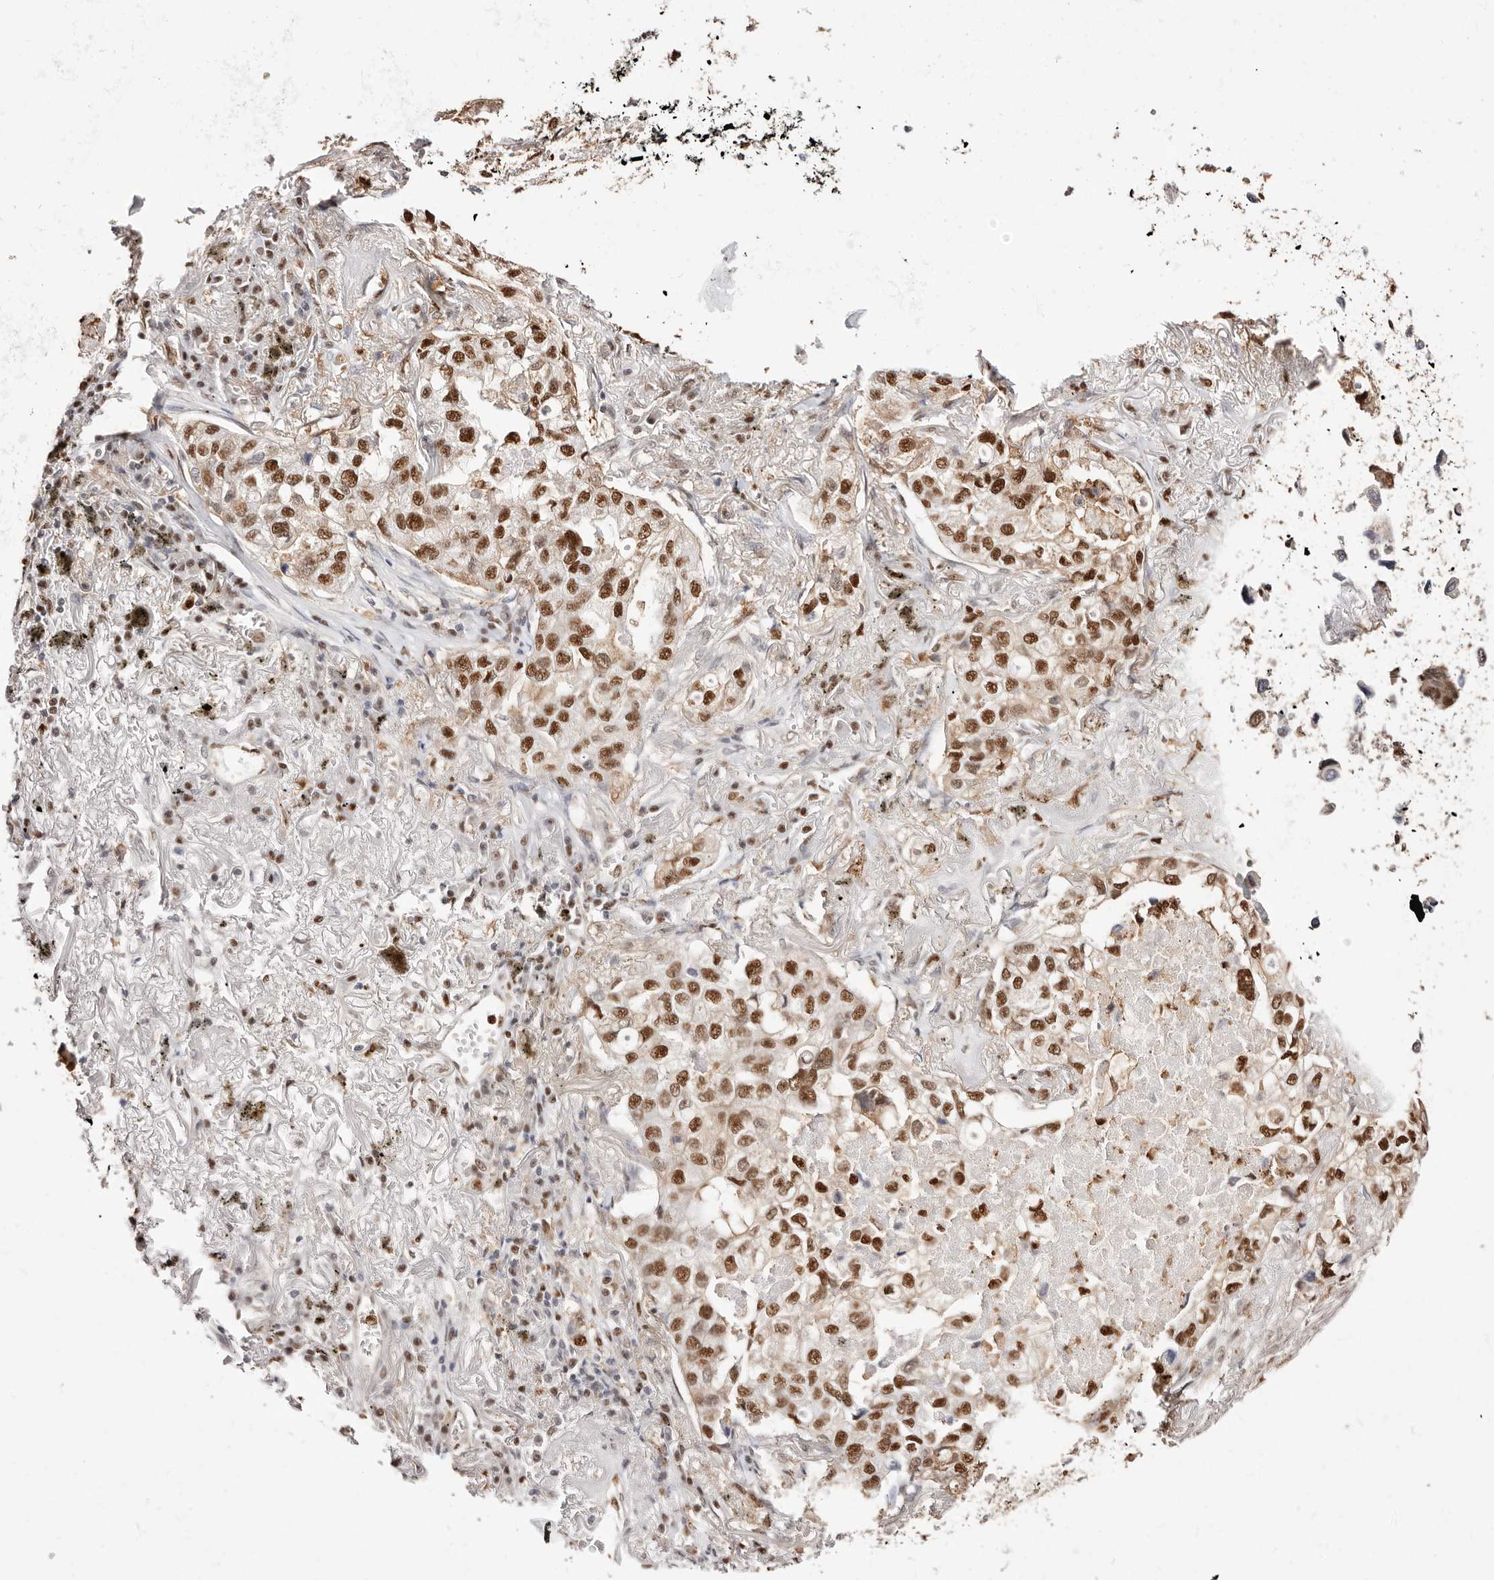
{"staining": {"intensity": "moderate", "quantity": ">75%", "location": "nuclear"}, "tissue": "lung cancer", "cell_type": "Tumor cells", "image_type": "cancer", "snomed": [{"axis": "morphology", "description": "Adenocarcinoma, NOS"}, {"axis": "topography", "description": "Lung"}], "caption": "Tumor cells show medium levels of moderate nuclear positivity in approximately >75% of cells in lung cancer (adenocarcinoma).", "gene": "TKT", "patient": {"sex": "male", "age": 65}}